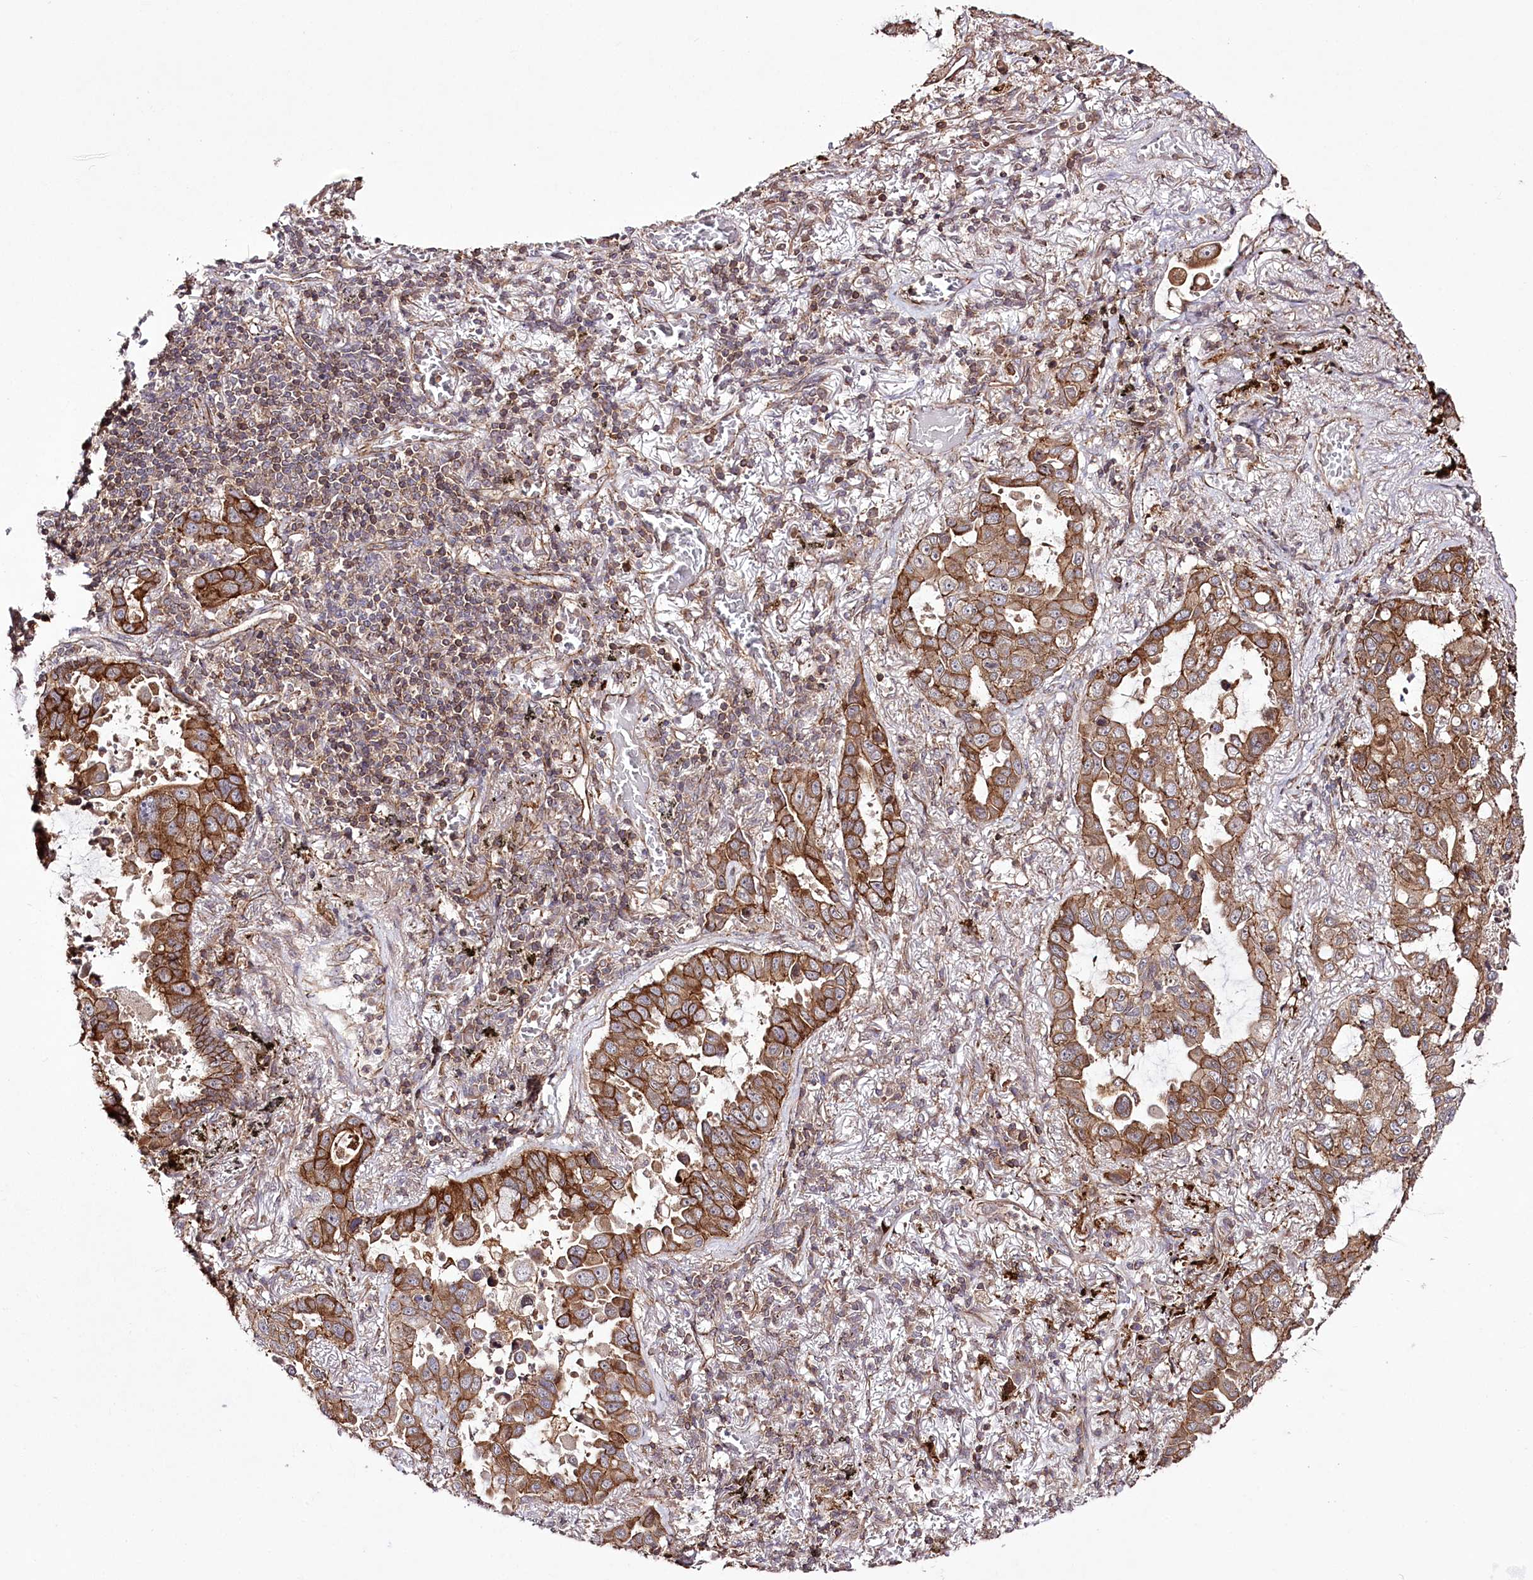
{"staining": {"intensity": "strong", "quantity": ">75%", "location": "cytoplasmic/membranous"}, "tissue": "lung cancer", "cell_type": "Tumor cells", "image_type": "cancer", "snomed": [{"axis": "morphology", "description": "Adenocarcinoma, NOS"}, {"axis": "topography", "description": "Lung"}], "caption": "Human lung cancer stained with a brown dye displays strong cytoplasmic/membranous positive staining in approximately >75% of tumor cells.", "gene": "DHX29", "patient": {"sex": "male", "age": 64}}